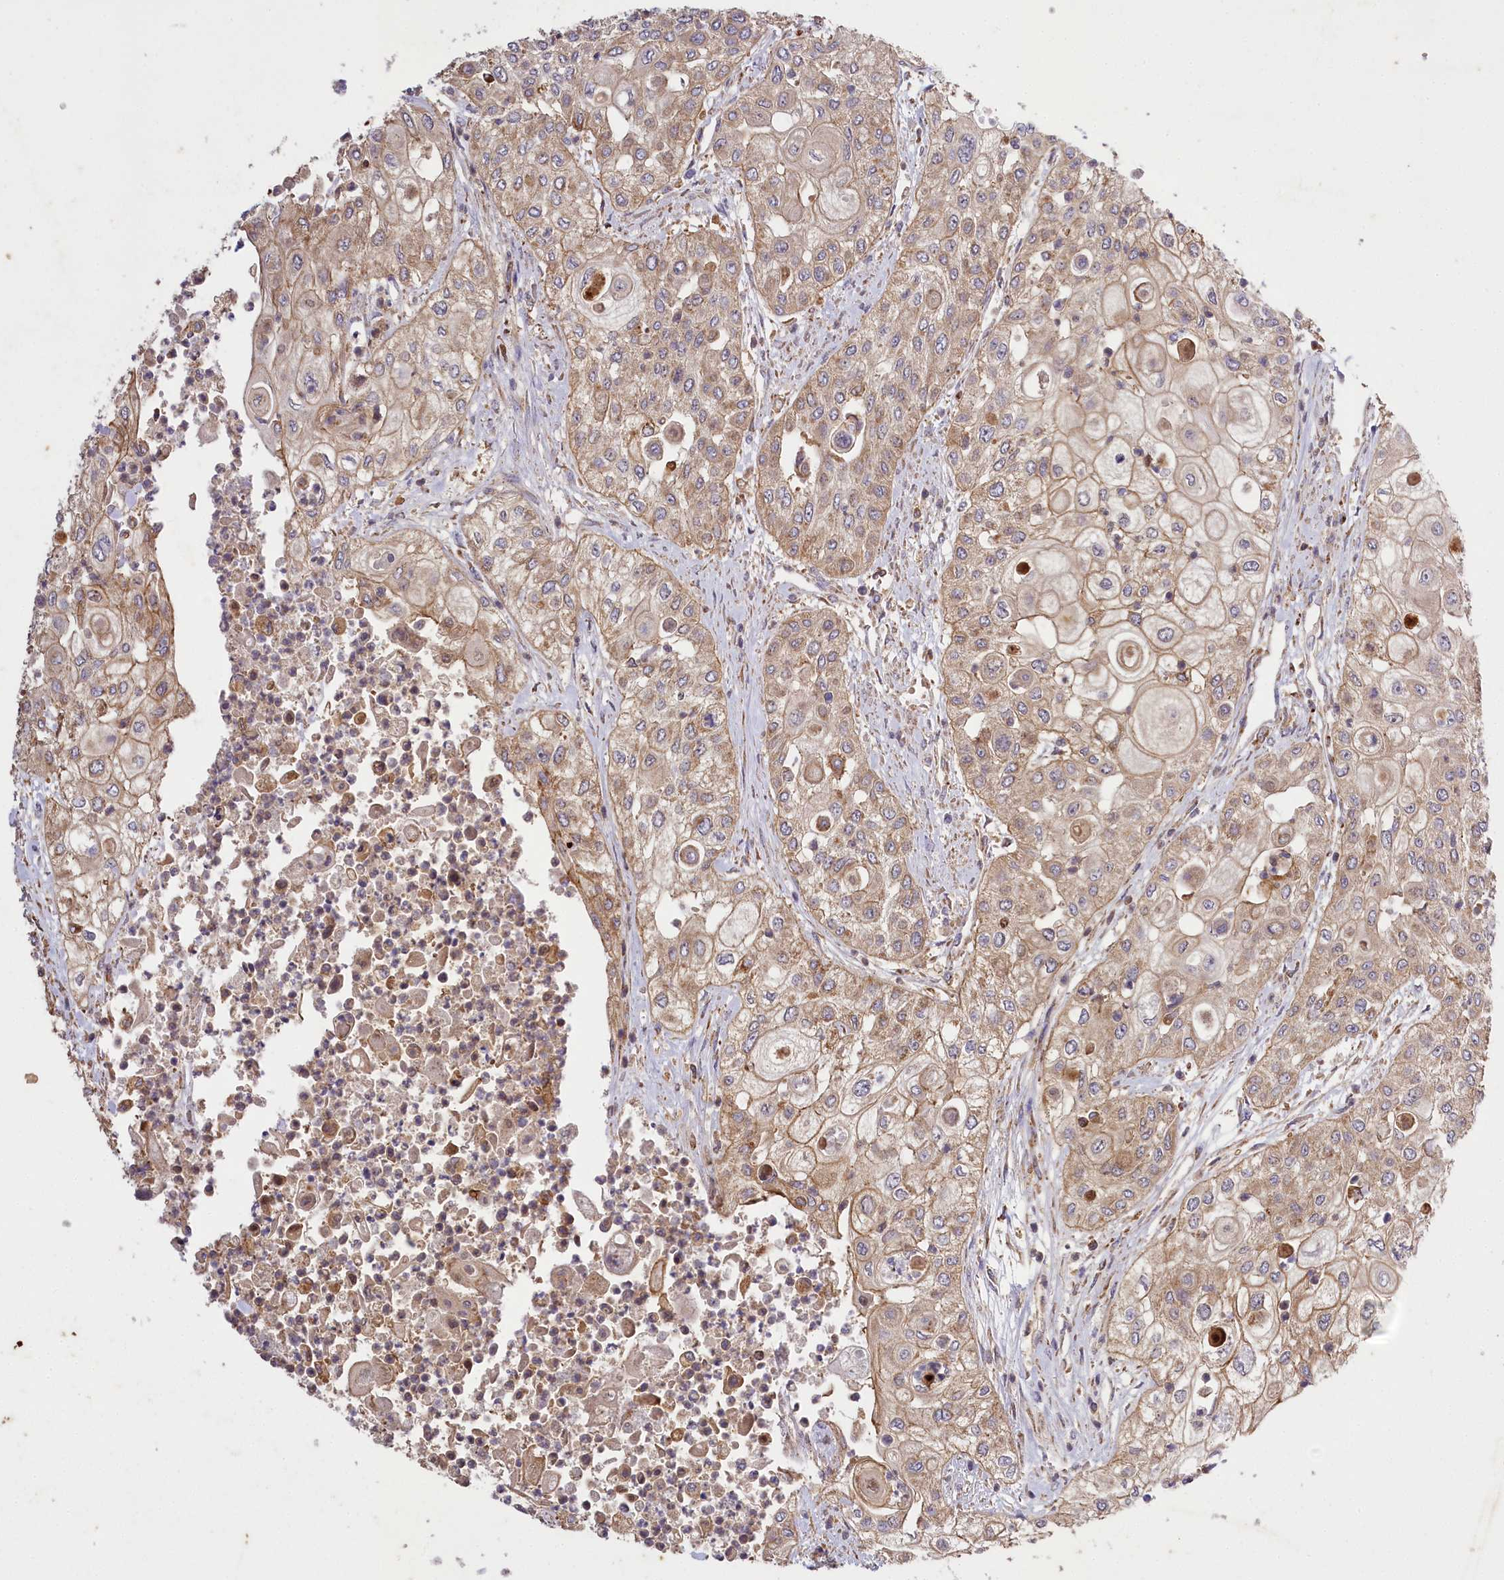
{"staining": {"intensity": "moderate", "quantity": "25%-75%", "location": "cytoplasmic/membranous"}, "tissue": "urothelial cancer", "cell_type": "Tumor cells", "image_type": "cancer", "snomed": [{"axis": "morphology", "description": "Urothelial carcinoma, High grade"}, {"axis": "topography", "description": "Urinary bladder"}], "caption": "Moderate cytoplasmic/membranous protein expression is identified in about 25%-75% of tumor cells in high-grade urothelial carcinoma. (Brightfield microscopy of DAB IHC at high magnification).", "gene": "CARD19", "patient": {"sex": "female", "age": 79}}